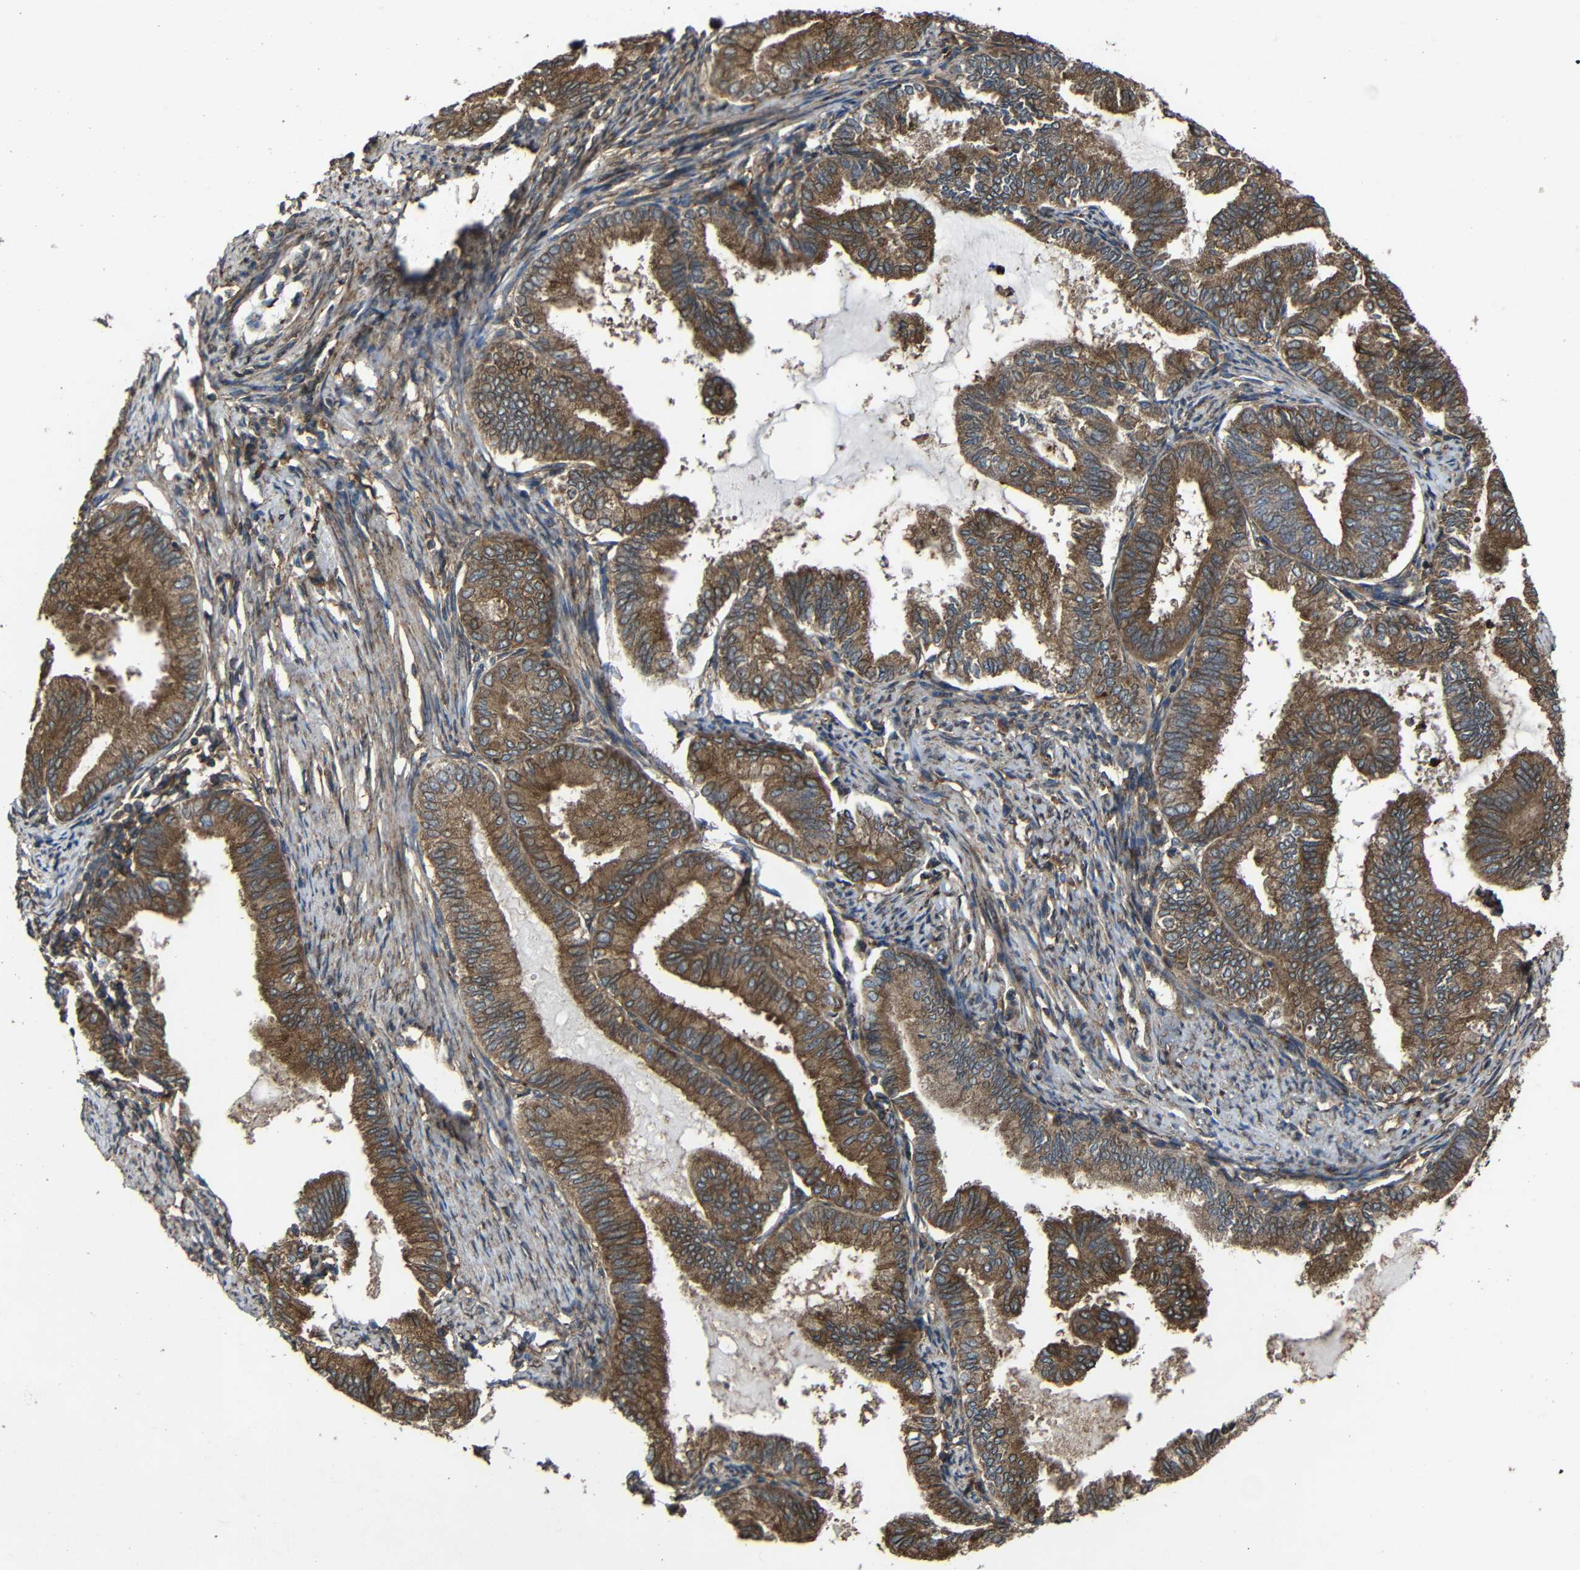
{"staining": {"intensity": "moderate", "quantity": ">75%", "location": "cytoplasmic/membranous"}, "tissue": "endometrial cancer", "cell_type": "Tumor cells", "image_type": "cancer", "snomed": [{"axis": "morphology", "description": "Adenocarcinoma, NOS"}, {"axis": "topography", "description": "Endometrium"}], "caption": "Brown immunohistochemical staining in human adenocarcinoma (endometrial) displays moderate cytoplasmic/membranous expression in about >75% of tumor cells.", "gene": "TREM2", "patient": {"sex": "female", "age": 86}}